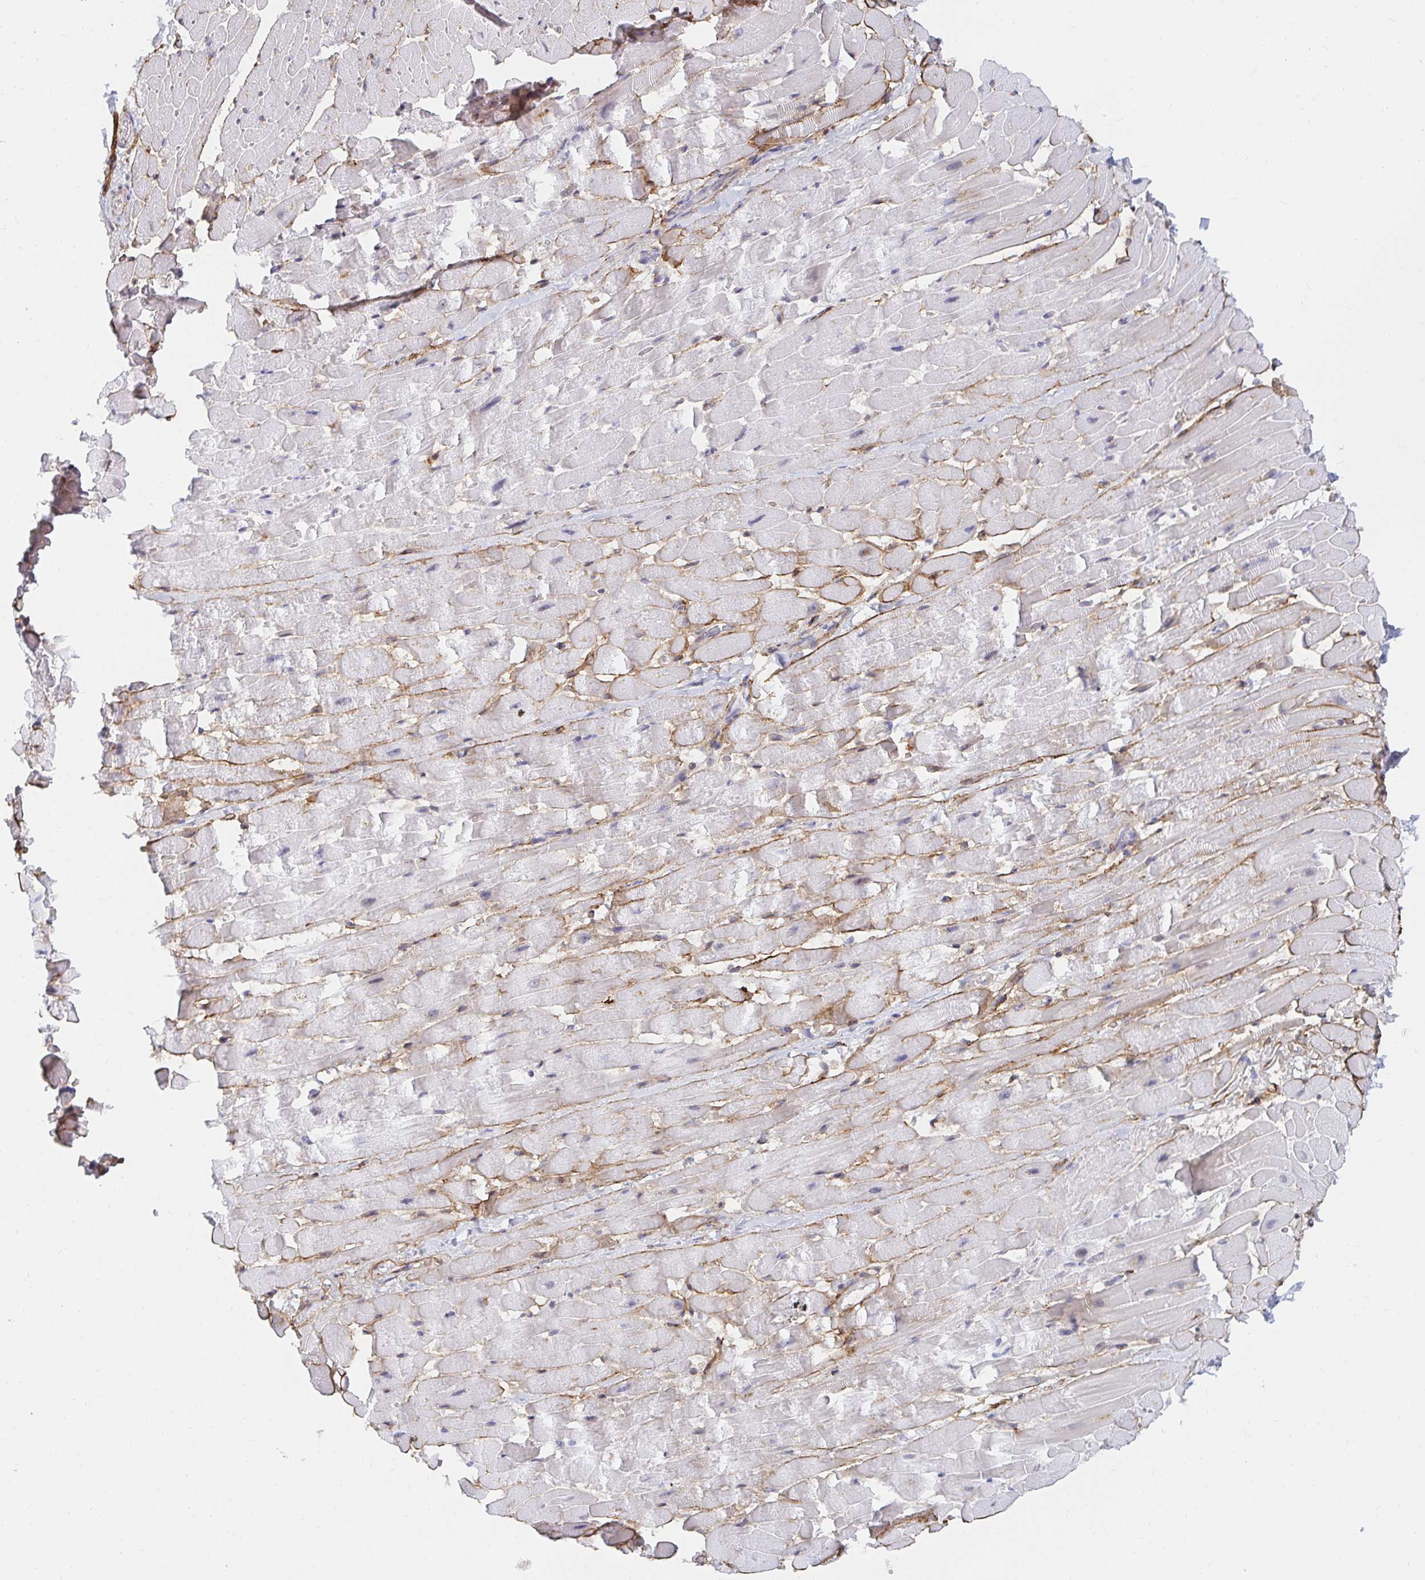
{"staining": {"intensity": "moderate", "quantity": "25%-75%", "location": "cytoplasmic/membranous"}, "tissue": "heart muscle", "cell_type": "Cardiomyocytes", "image_type": "normal", "snomed": [{"axis": "morphology", "description": "Normal tissue, NOS"}, {"axis": "topography", "description": "Heart"}], "caption": "Brown immunohistochemical staining in benign human heart muscle exhibits moderate cytoplasmic/membranous staining in about 25%-75% of cardiomyocytes. Using DAB (brown) and hematoxylin (blue) stains, captured at high magnification using brightfield microscopy.", "gene": "COL28A1", "patient": {"sex": "male", "age": 37}}